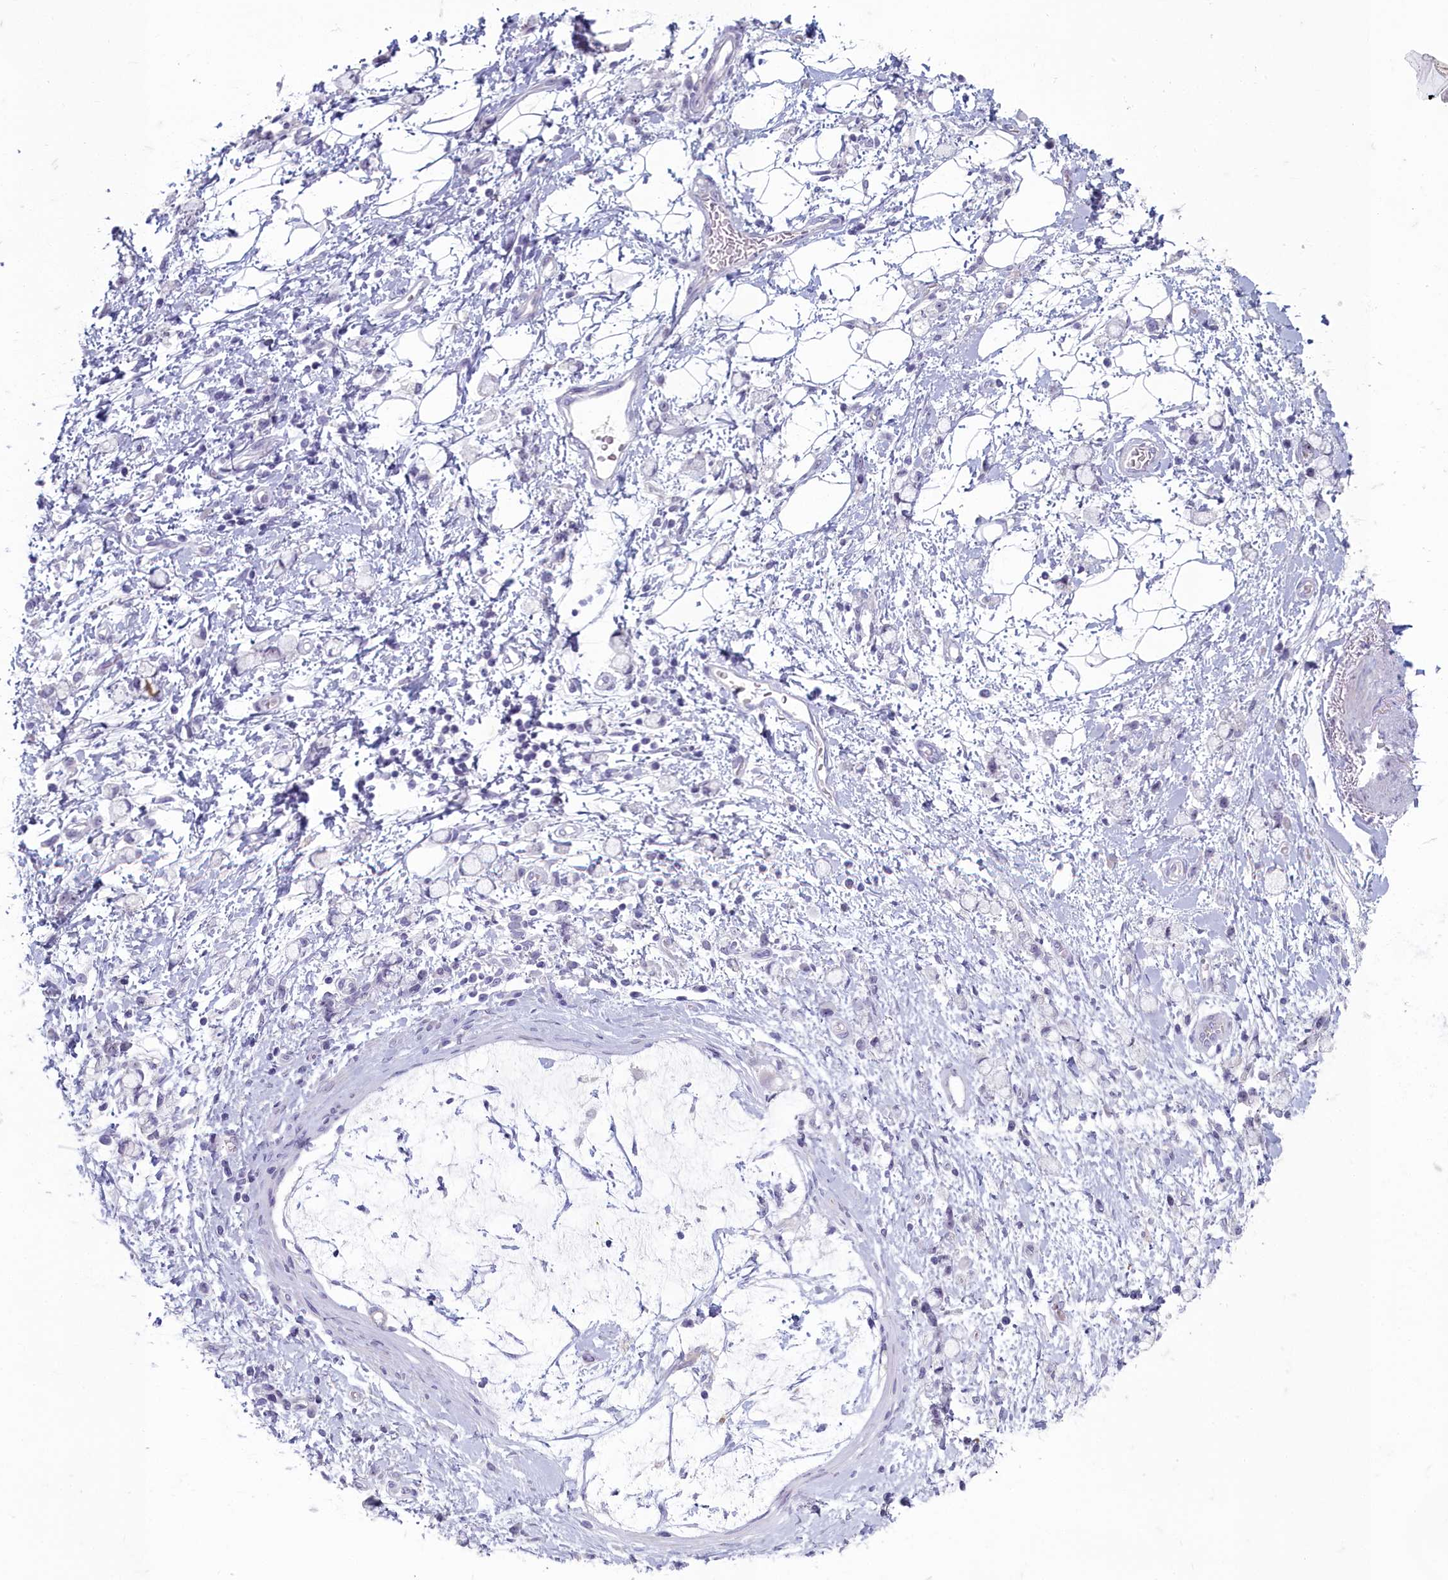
{"staining": {"intensity": "negative", "quantity": "none", "location": "none"}, "tissue": "stomach cancer", "cell_type": "Tumor cells", "image_type": "cancer", "snomed": [{"axis": "morphology", "description": "Adenocarcinoma, NOS"}, {"axis": "topography", "description": "Stomach"}], "caption": "This is an immunohistochemistry image of human stomach adenocarcinoma. There is no positivity in tumor cells.", "gene": "INSYN2A", "patient": {"sex": "female", "age": 60}}